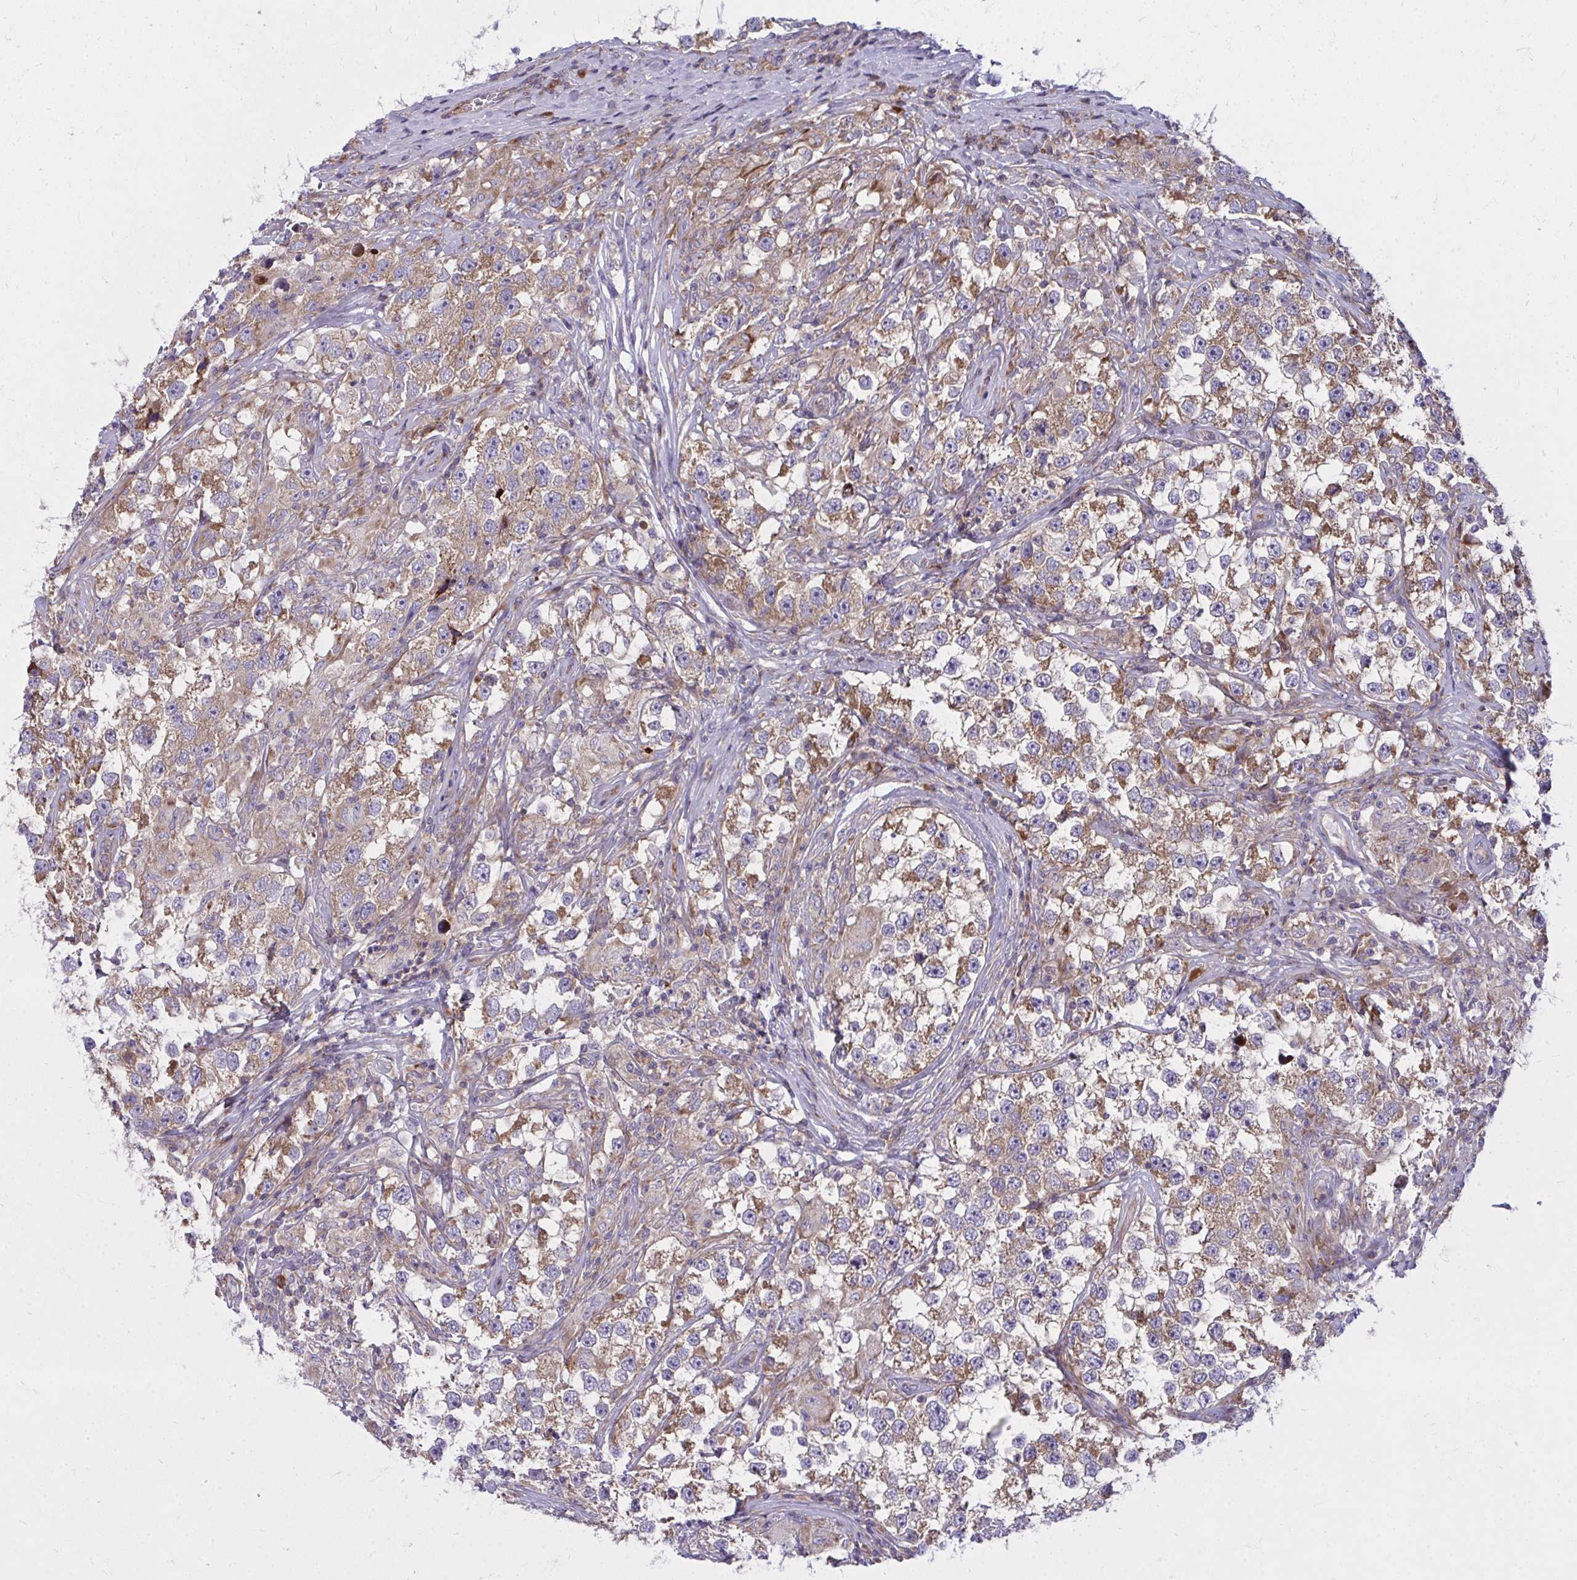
{"staining": {"intensity": "moderate", "quantity": ">75%", "location": "cytoplasmic/membranous"}, "tissue": "testis cancer", "cell_type": "Tumor cells", "image_type": "cancer", "snomed": [{"axis": "morphology", "description": "Seminoma, NOS"}, {"axis": "topography", "description": "Testis"}], "caption": "A brown stain shows moderate cytoplasmic/membranous staining of a protein in human testis seminoma tumor cells. (DAB = brown stain, brightfield microscopy at high magnification).", "gene": "GFPT2", "patient": {"sex": "male", "age": 46}}